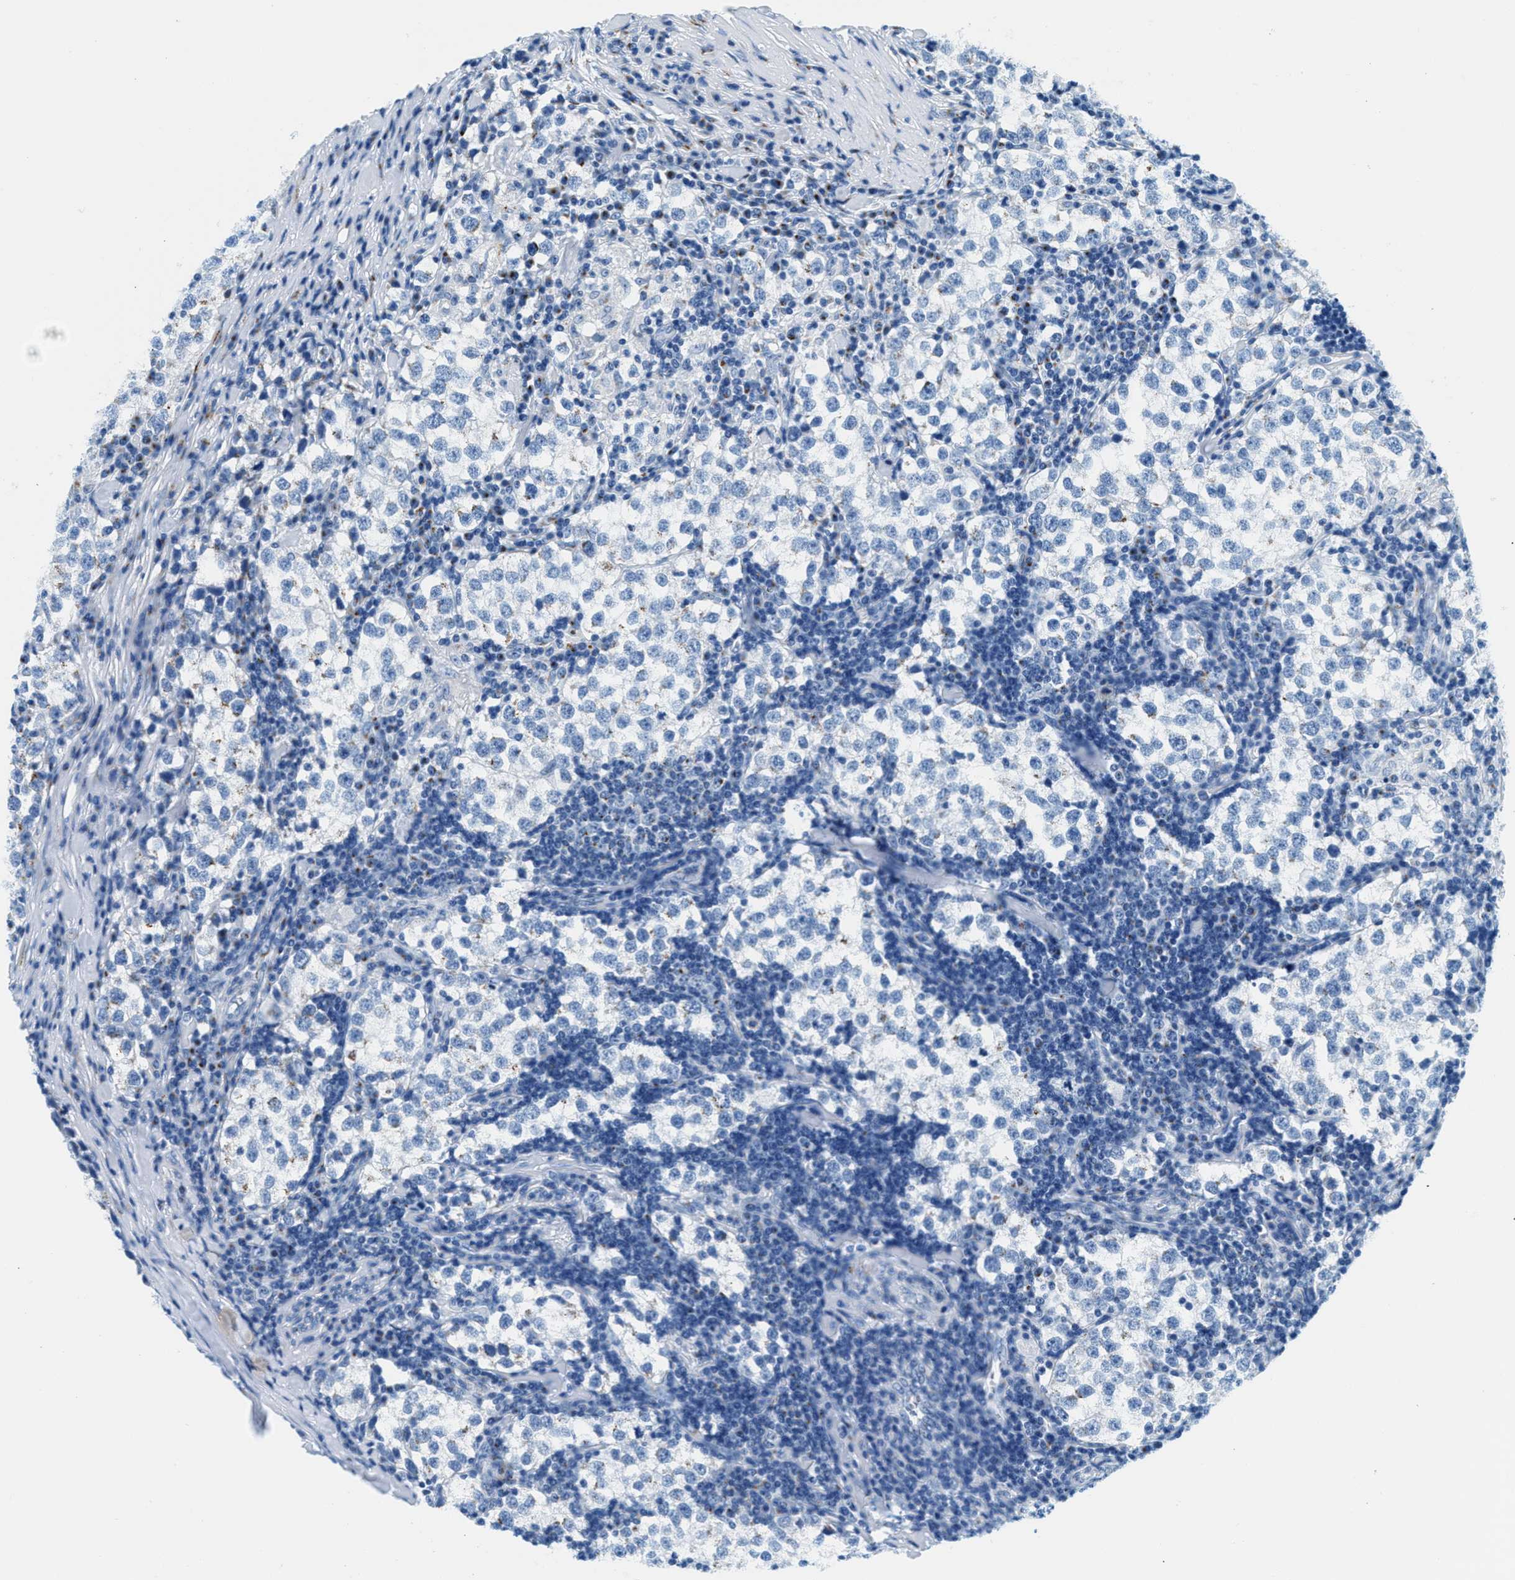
{"staining": {"intensity": "negative", "quantity": "none", "location": "none"}, "tissue": "testis cancer", "cell_type": "Tumor cells", "image_type": "cancer", "snomed": [{"axis": "morphology", "description": "Seminoma, NOS"}, {"axis": "morphology", "description": "Carcinoma, Embryonal, NOS"}, {"axis": "topography", "description": "Testis"}], "caption": "Immunohistochemical staining of human testis cancer exhibits no significant staining in tumor cells. (DAB (3,3'-diaminobenzidine) immunohistochemistry (IHC) with hematoxylin counter stain).", "gene": "VPS53", "patient": {"sex": "male", "age": 36}}